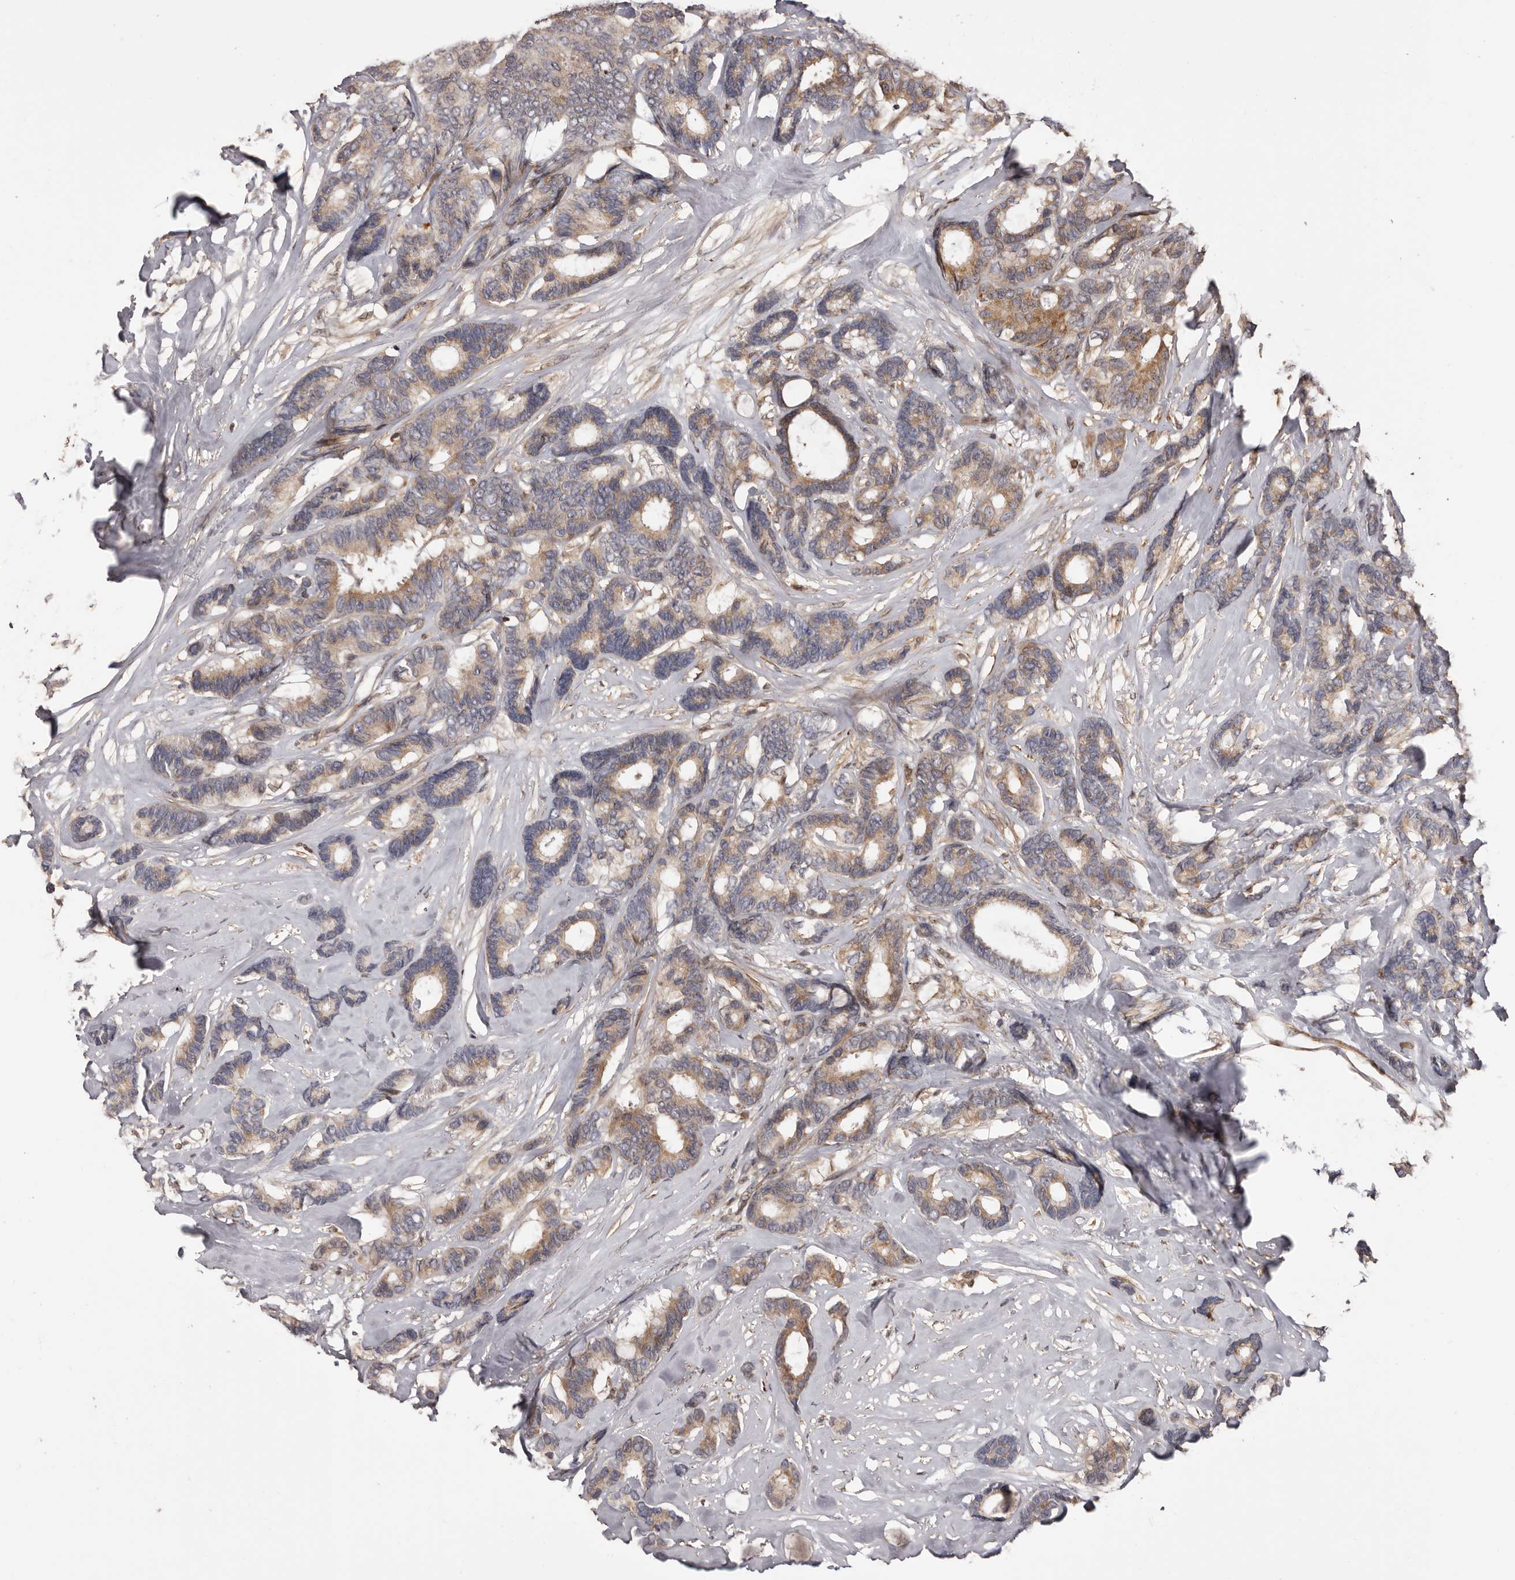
{"staining": {"intensity": "weak", "quantity": ">75%", "location": "cytoplasmic/membranous"}, "tissue": "breast cancer", "cell_type": "Tumor cells", "image_type": "cancer", "snomed": [{"axis": "morphology", "description": "Duct carcinoma"}, {"axis": "topography", "description": "Breast"}], "caption": "Immunohistochemical staining of human infiltrating ductal carcinoma (breast) shows low levels of weak cytoplasmic/membranous expression in about >75% of tumor cells.", "gene": "ZCCHC7", "patient": {"sex": "female", "age": 87}}